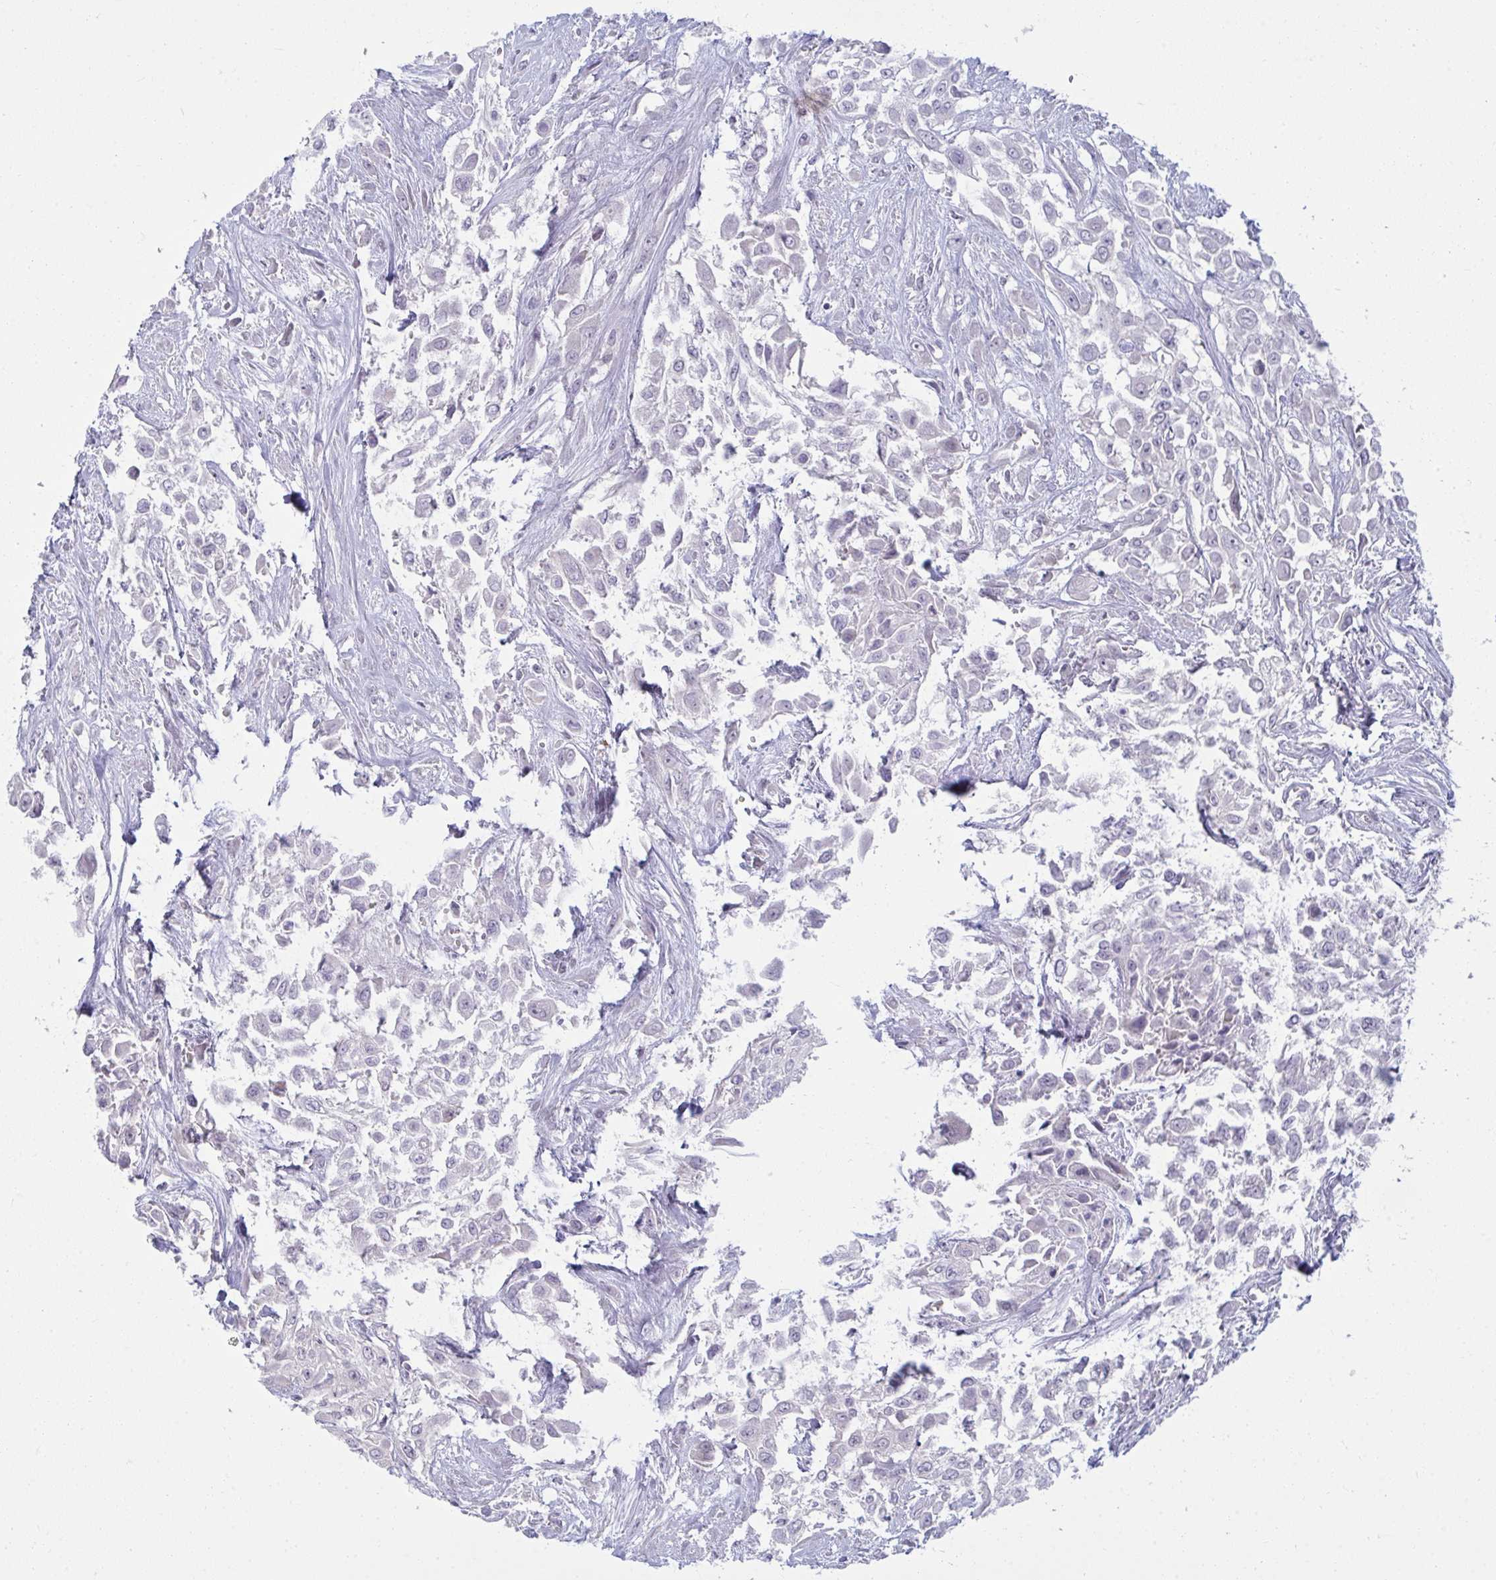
{"staining": {"intensity": "negative", "quantity": "none", "location": "none"}, "tissue": "urothelial cancer", "cell_type": "Tumor cells", "image_type": "cancer", "snomed": [{"axis": "morphology", "description": "Urothelial carcinoma, High grade"}, {"axis": "topography", "description": "Urinary bladder"}], "caption": "Tumor cells show no significant protein staining in urothelial carcinoma (high-grade).", "gene": "RNASEH1", "patient": {"sex": "male", "age": 57}}